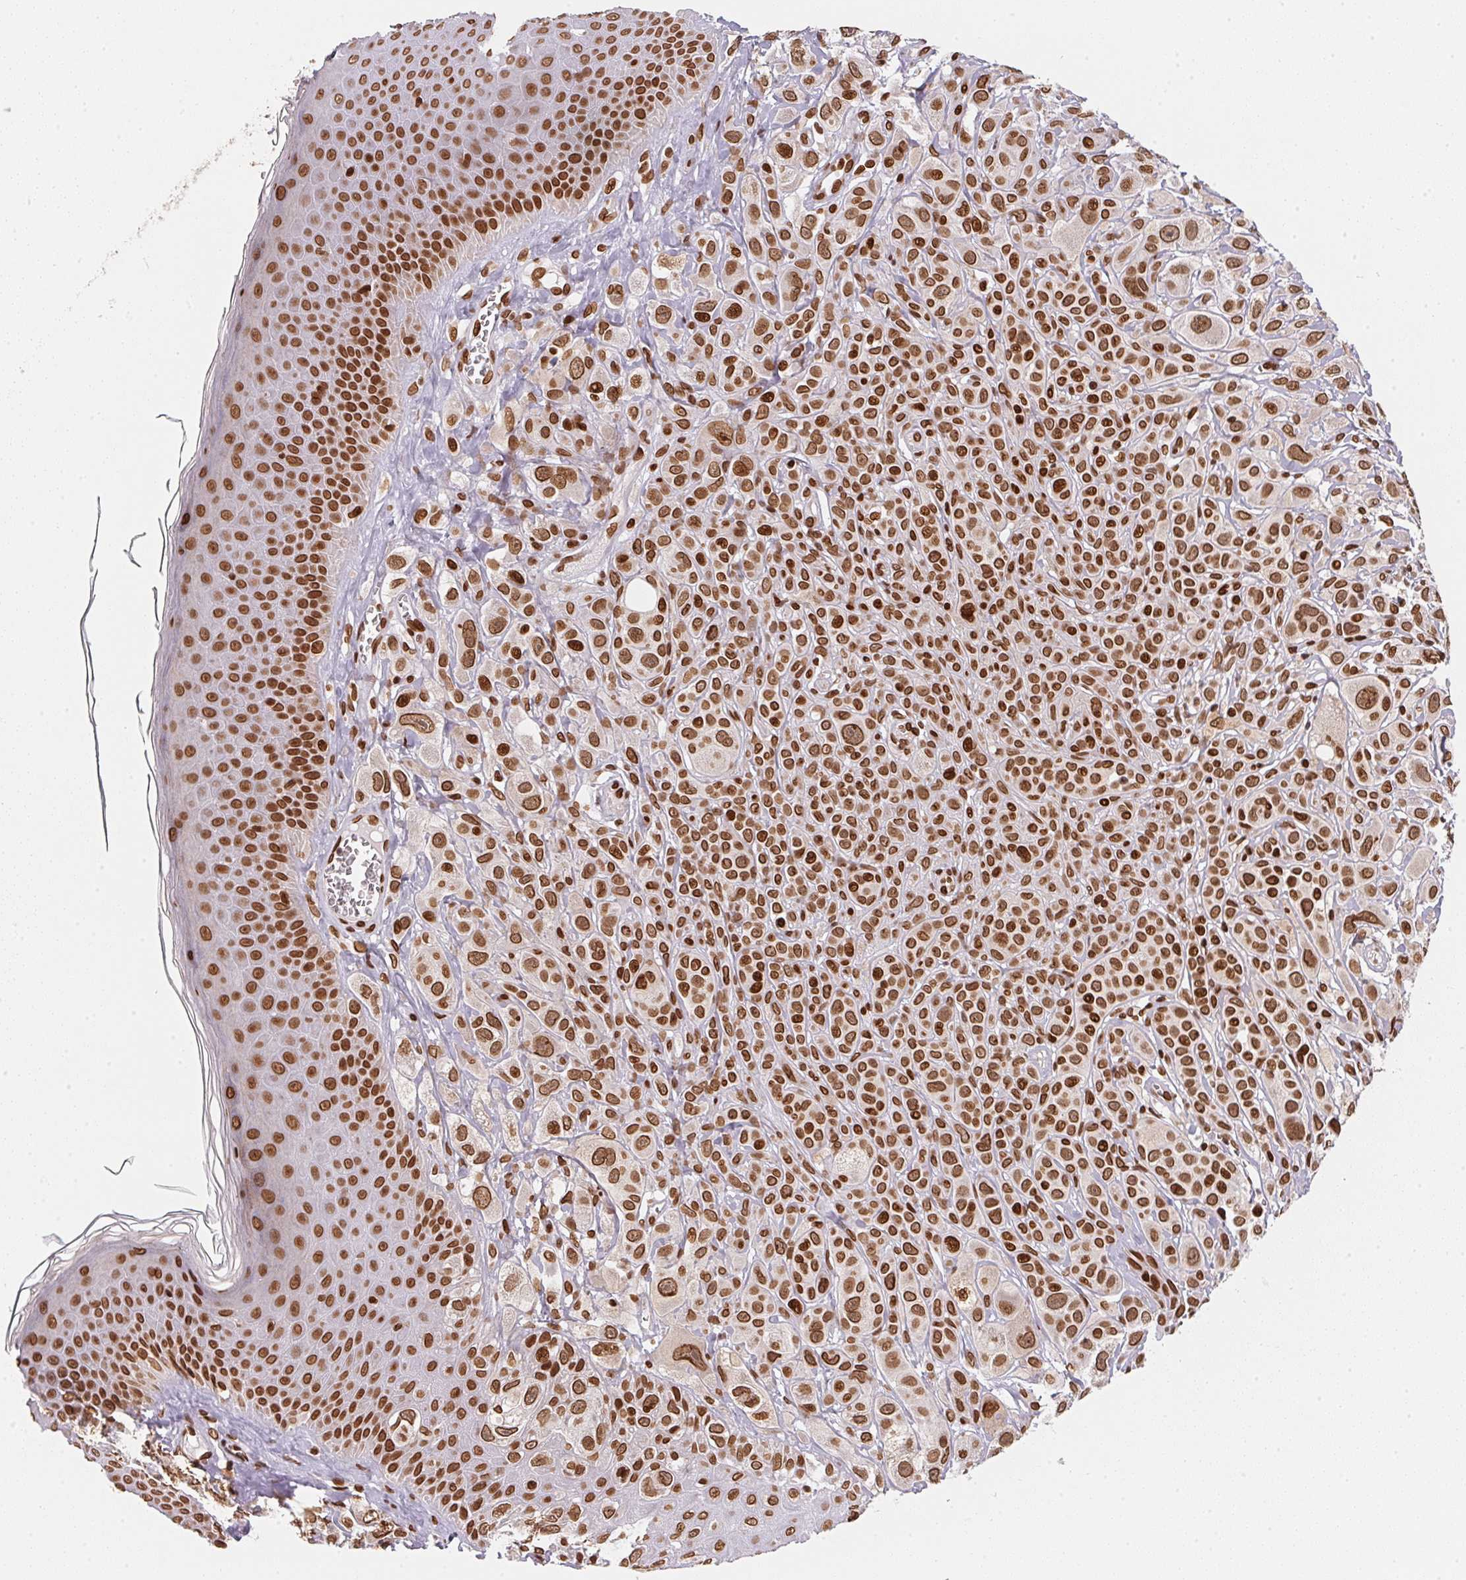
{"staining": {"intensity": "strong", "quantity": ">75%", "location": "cytoplasmic/membranous,nuclear"}, "tissue": "melanoma", "cell_type": "Tumor cells", "image_type": "cancer", "snomed": [{"axis": "morphology", "description": "Malignant melanoma, NOS"}, {"axis": "topography", "description": "Skin"}], "caption": "Protein expression by immunohistochemistry reveals strong cytoplasmic/membranous and nuclear staining in approximately >75% of tumor cells in melanoma.", "gene": "SAP30BP", "patient": {"sex": "male", "age": 67}}